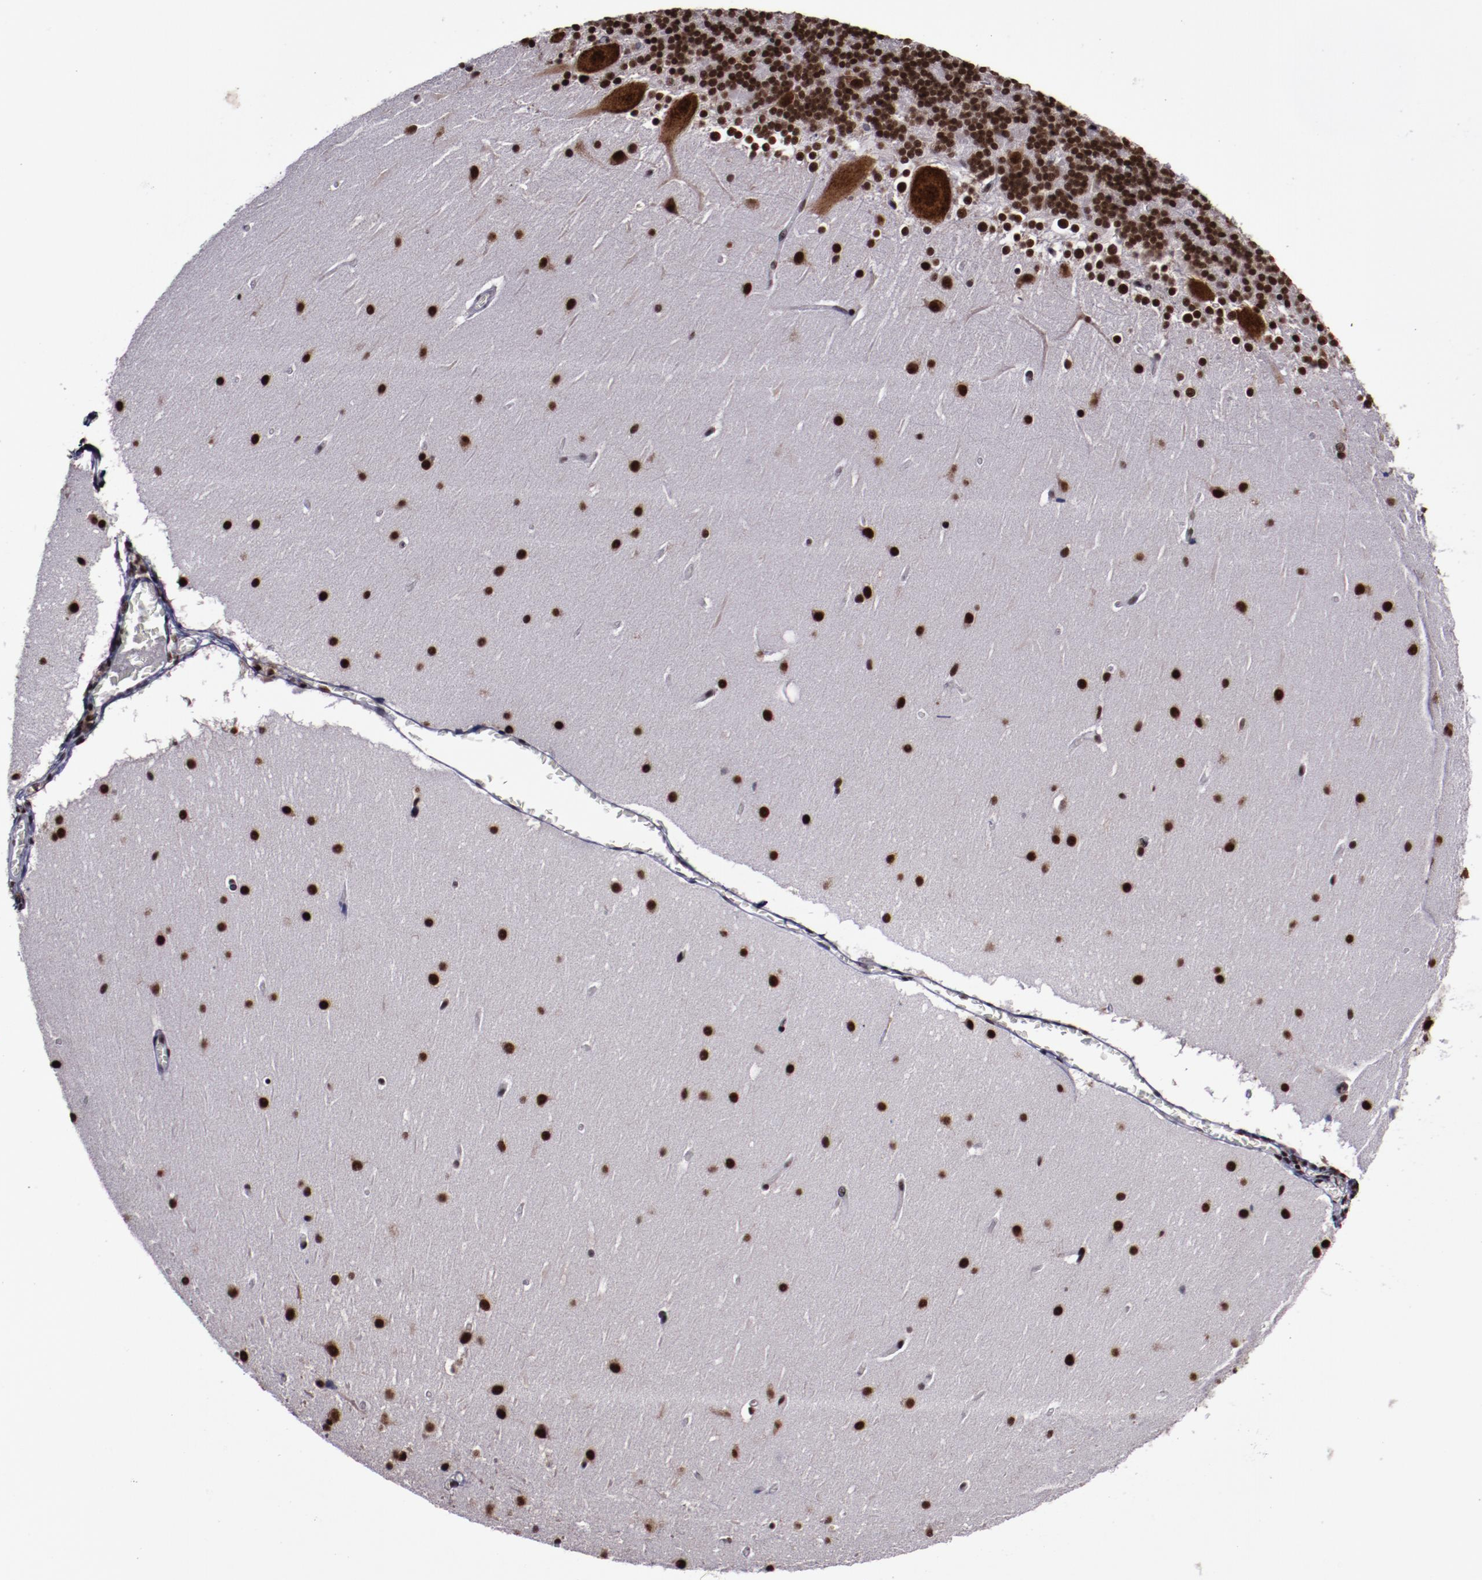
{"staining": {"intensity": "strong", "quantity": ">75%", "location": "nuclear"}, "tissue": "cerebellum", "cell_type": "Cells in granular layer", "image_type": "normal", "snomed": [{"axis": "morphology", "description": "Normal tissue, NOS"}, {"axis": "topography", "description": "Cerebellum"}], "caption": "A high amount of strong nuclear expression is seen in about >75% of cells in granular layer in unremarkable cerebellum. Using DAB (brown) and hematoxylin (blue) stains, captured at high magnification using brightfield microscopy.", "gene": "ERH", "patient": {"sex": "female", "age": 19}}